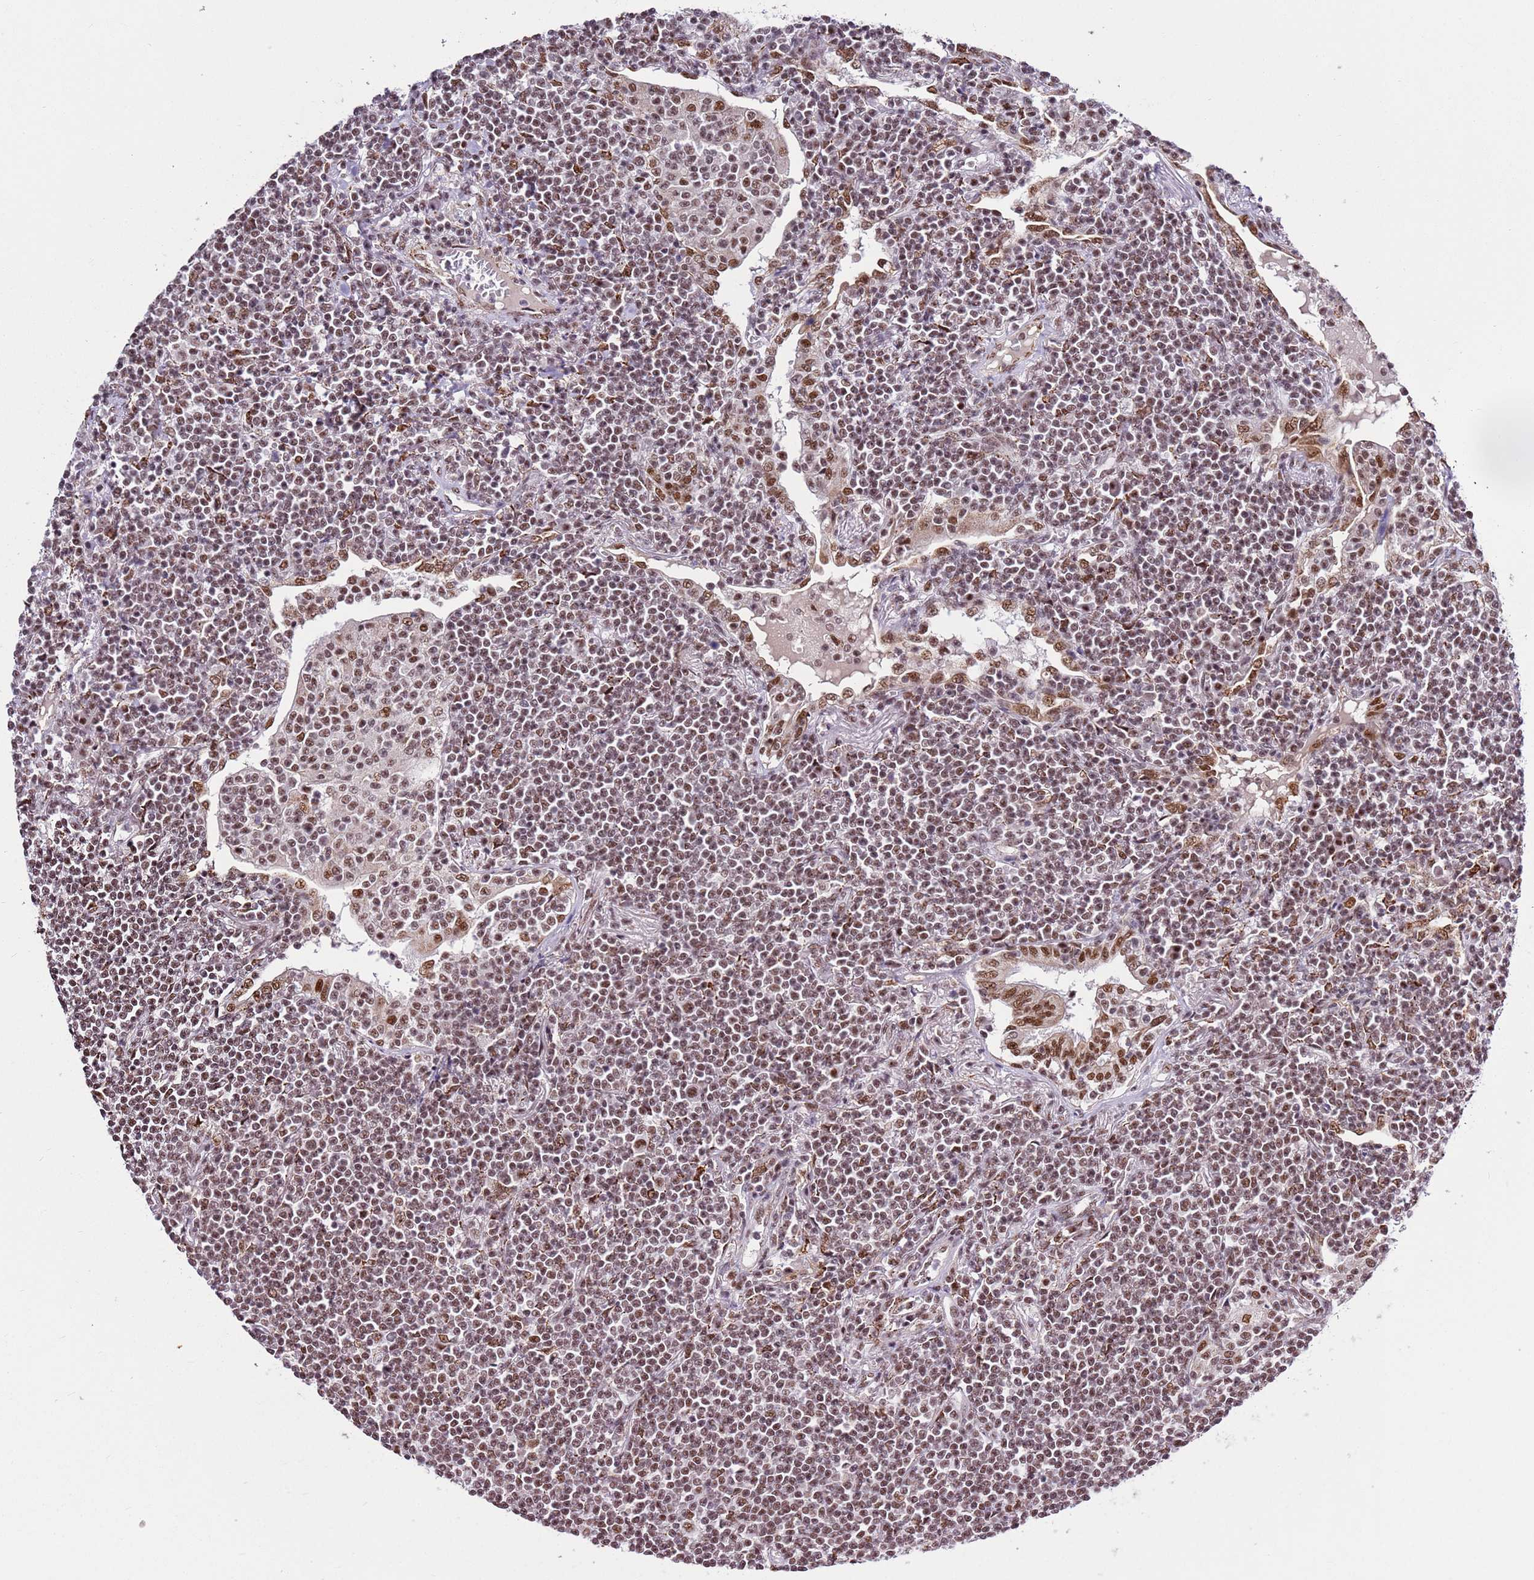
{"staining": {"intensity": "moderate", "quantity": ">75%", "location": "nuclear"}, "tissue": "lymphoma", "cell_type": "Tumor cells", "image_type": "cancer", "snomed": [{"axis": "morphology", "description": "Malignant lymphoma, non-Hodgkin's type, Low grade"}, {"axis": "topography", "description": "Lung"}], "caption": "A high-resolution micrograph shows immunohistochemistry staining of lymphoma, which reveals moderate nuclear positivity in about >75% of tumor cells.", "gene": "AKAP8L", "patient": {"sex": "female", "age": 71}}